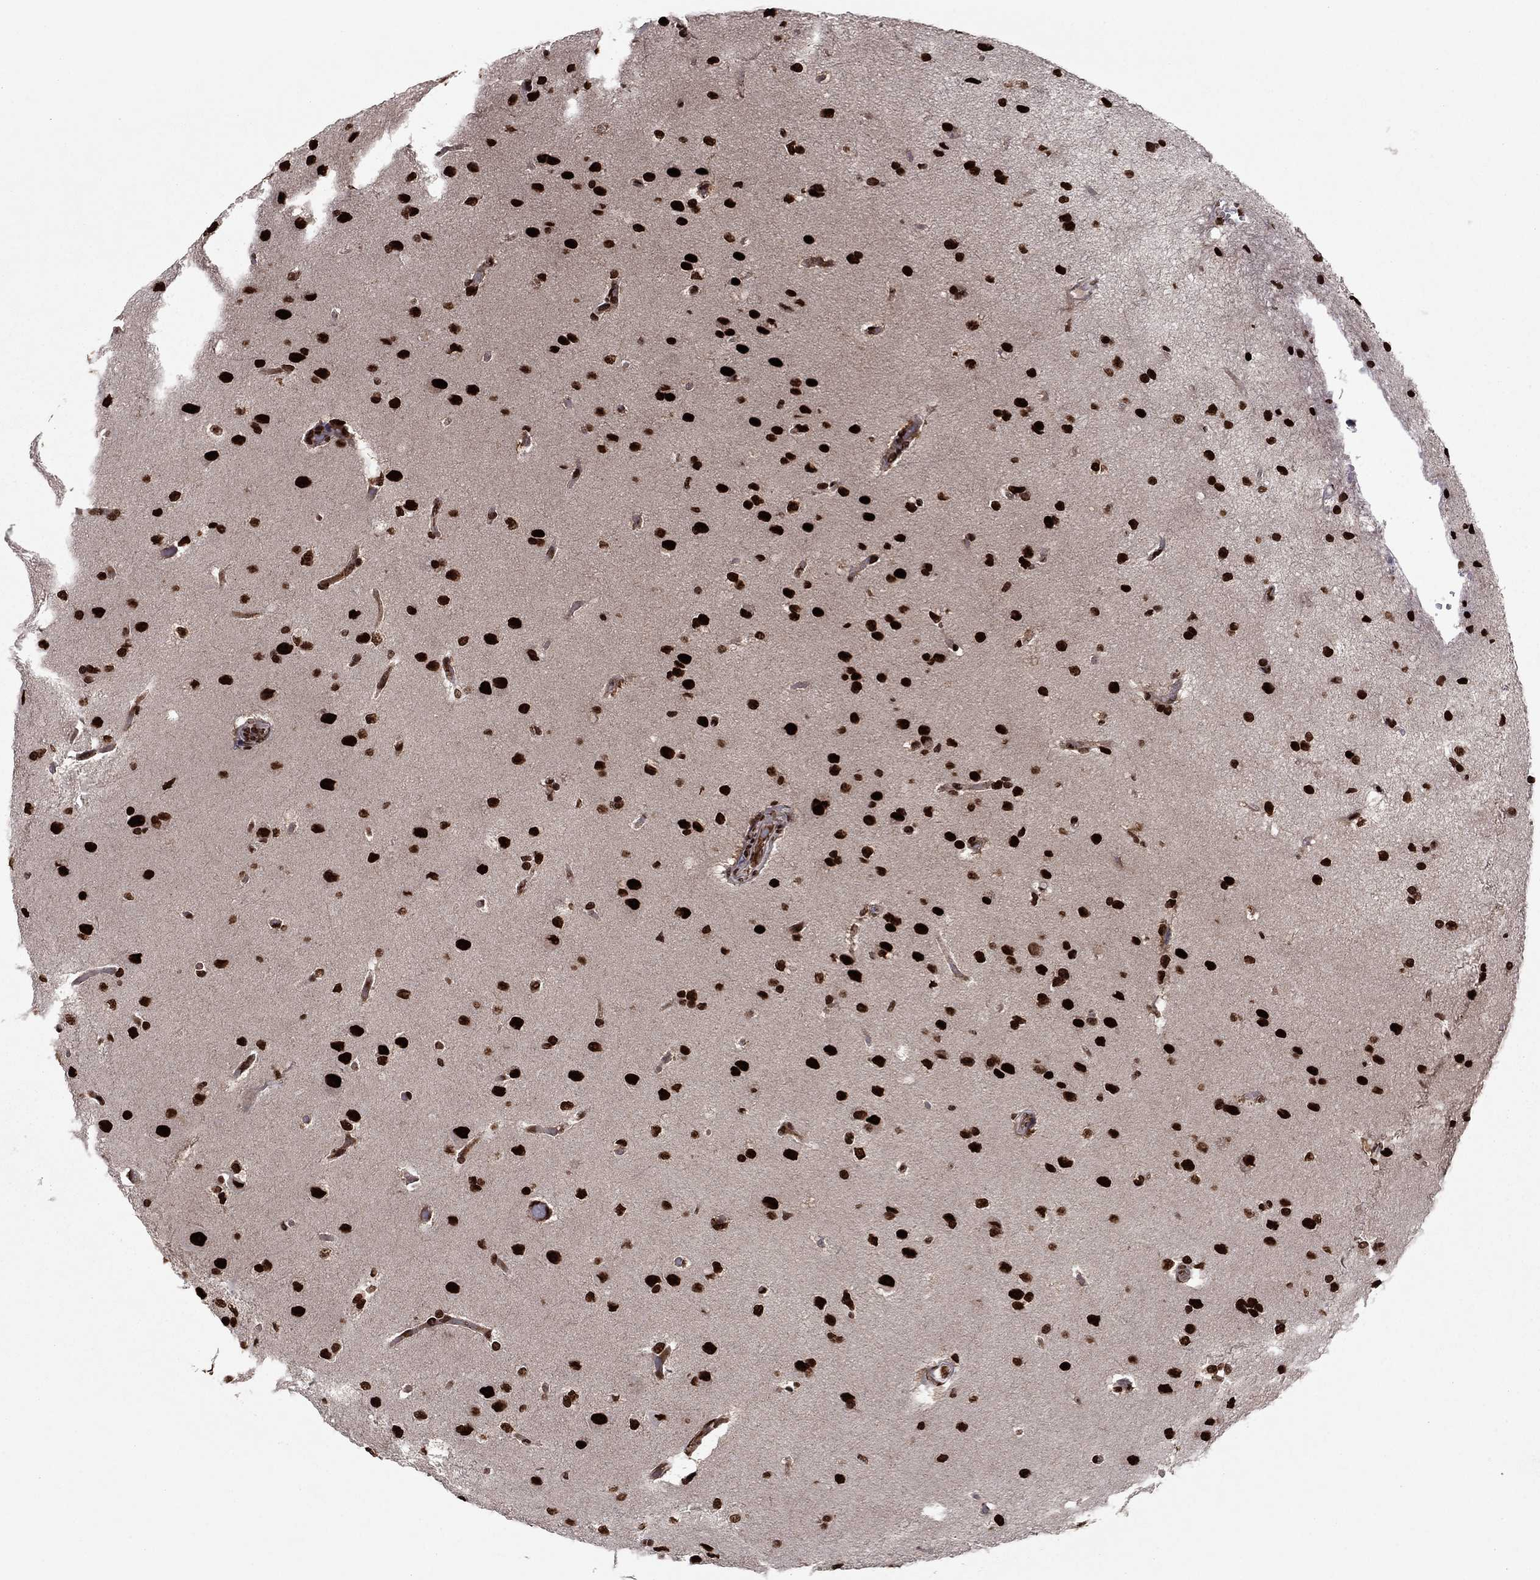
{"staining": {"intensity": "strong", "quantity": ">75%", "location": "nuclear"}, "tissue": "glioma", "cell_type": "Tumor cells", "image_type": "cancer", "snomed": [{"axis": "morphology", "description": "Glioma, malignant, High grade"}, {"axis": "topography", "description": "Brain"}], "caption": "Malignant glioma (high-grade) was stained to show a protein in brown. There is high levels of strong nuclear positivity in approximately >75% of tumor cells.", "gene": "USP54", "patient": {"sex": "male", "age": 68}}